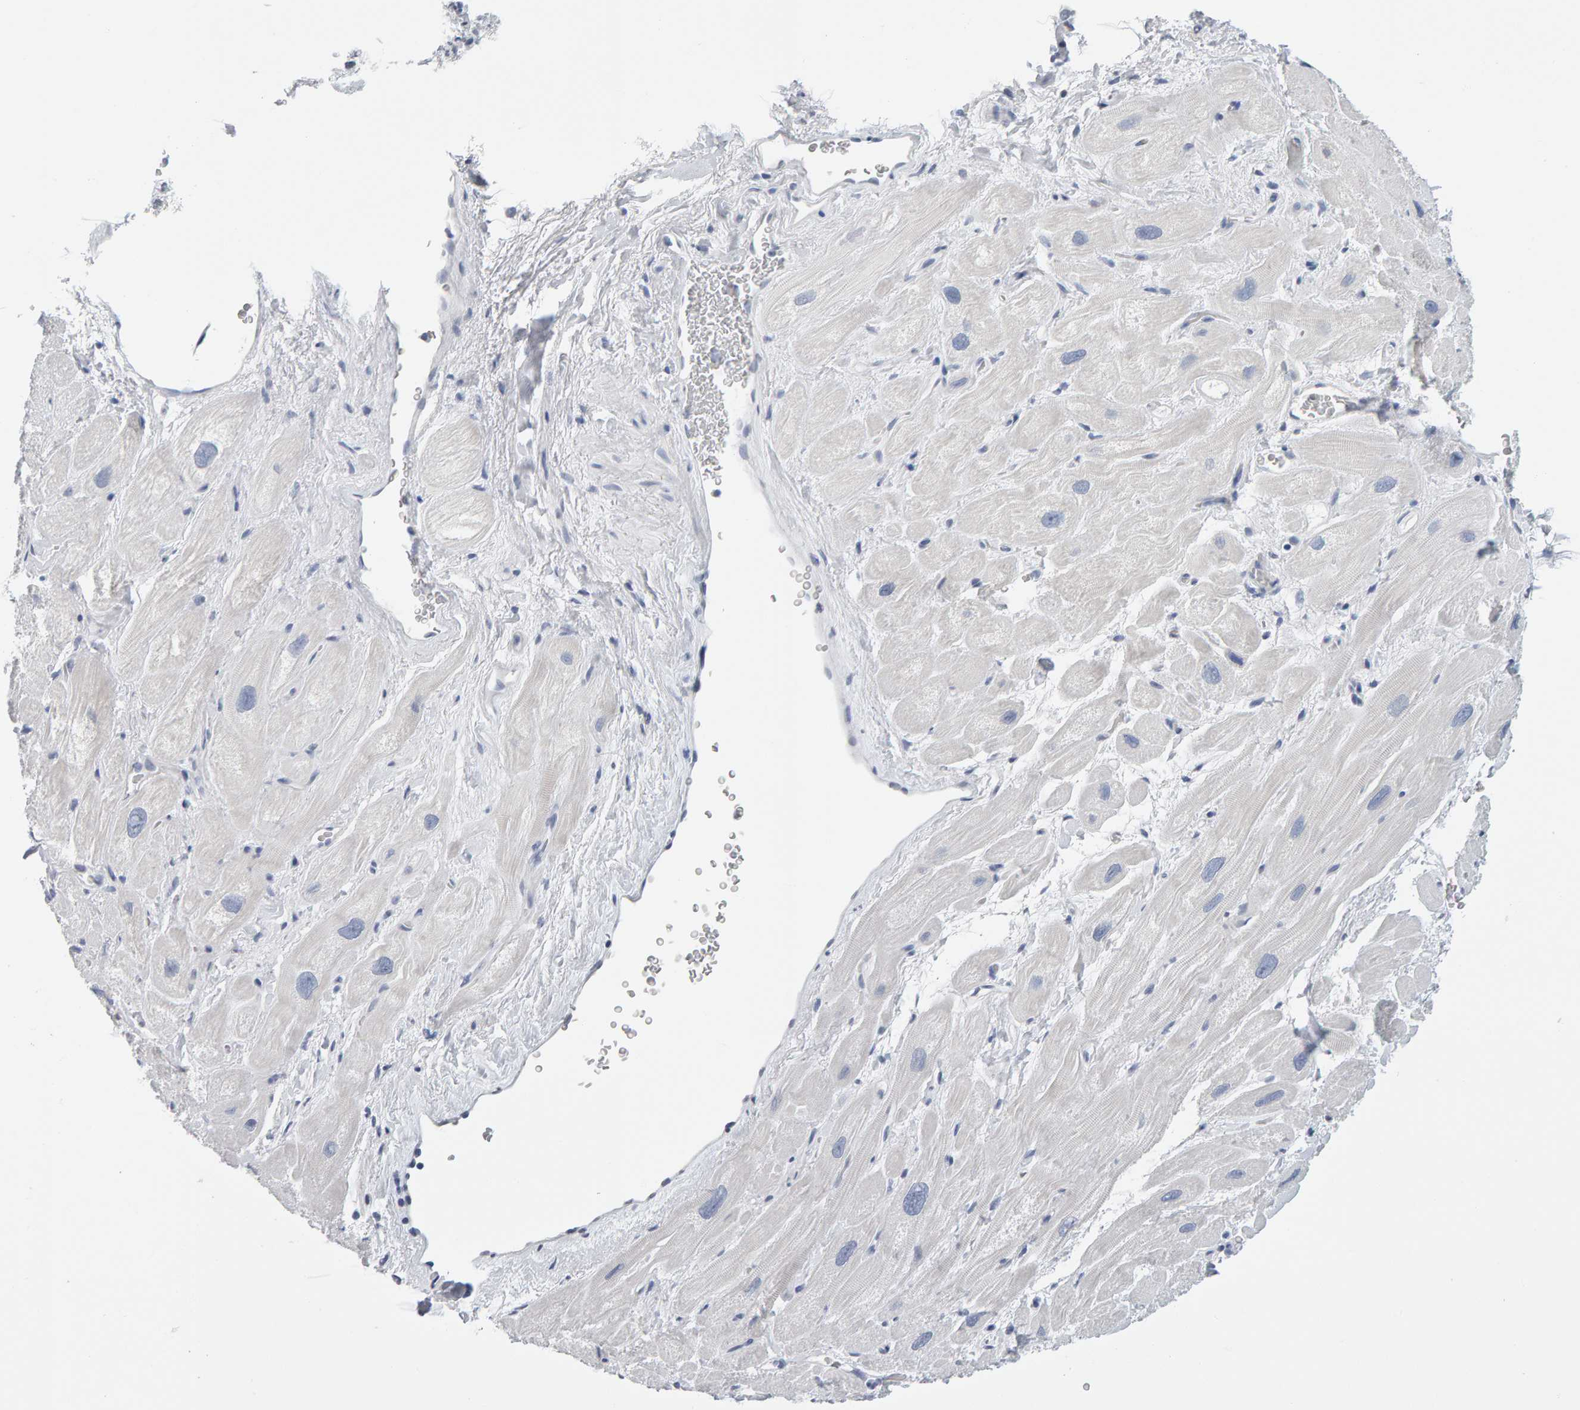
{"staining": {"intensity": "negative", "quantity": "none", "location": "none"}, "tissue": "heart muscle", "cell_type": "Cardiomyocytes", "image_type": "normal", "snomed": [{"axis": "morphology", "description": "Normal tissue, NOS"}, {"axis": "topography", "description": "Heart"}], "caption": "A high-resolution photomicrograph shows immunohistochemistry (IHC) staining of benign heart muscle, which shows no significant expression in cardiomyocytes. The staining was performed using DAB to visualize the protein expression in brown, while the nuclei were stained in blue with hematoxylin (Magnification: 20x).", "gene": "CTH", "patient": {"sex": "male", "age": 49}}